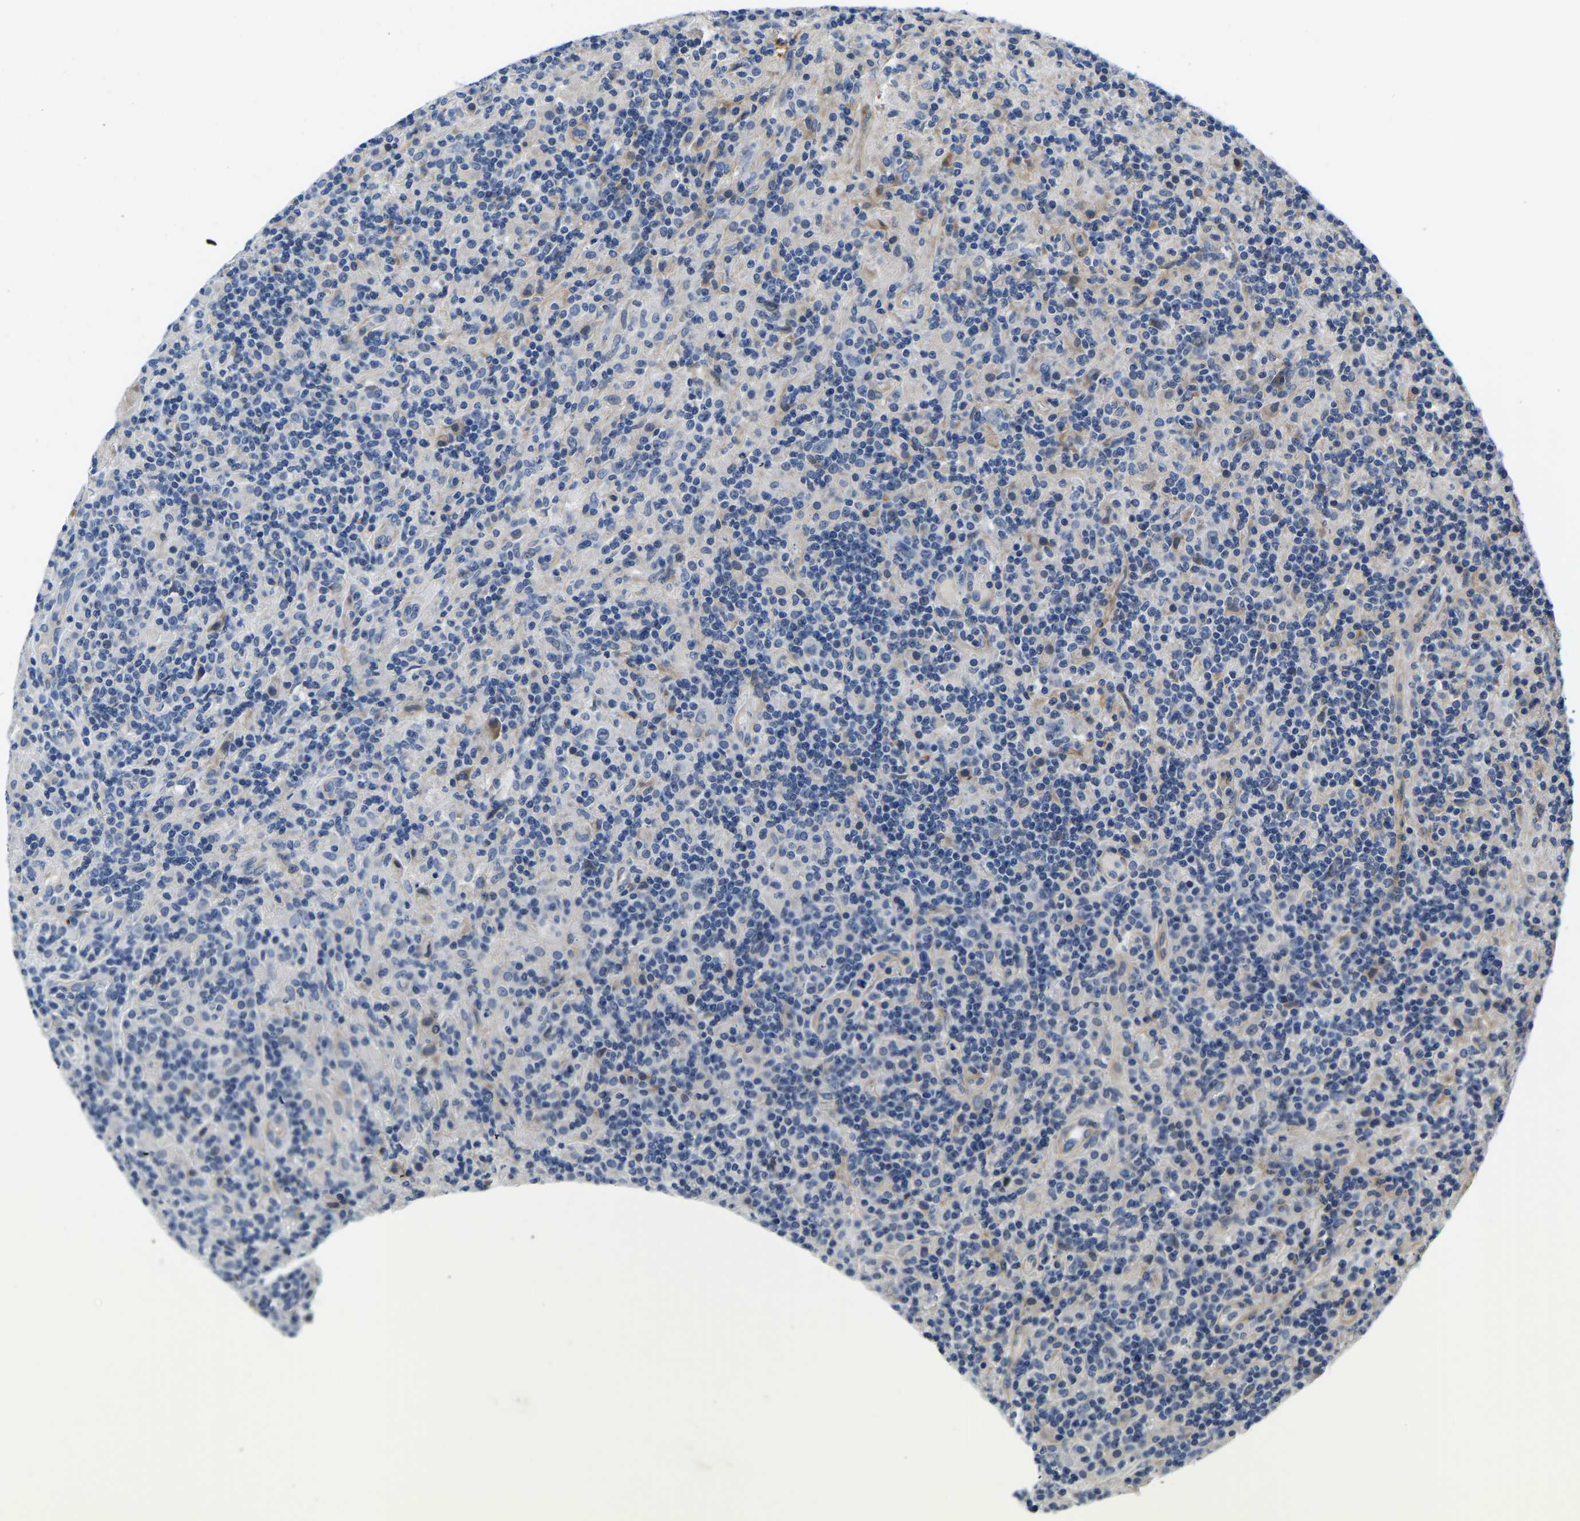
{"staining": {"intensity": "negative", "quantity": "none", "location": "none"}, "tissue": "lymphoma", "cell_type": "Tumor cells", "image_type": "cancer", "snomed": [{"axis": "morphology", "description": "Hodgkin's disease, NOS"}, {"axis": "topography", "description": "Lymph node"}], "caption": "Immunohistochemical staining of lymphoma demonstrates no significant expression in tumor cells.", "gene": "LIAS", "patient": {"sex": "male", "age": 70}}